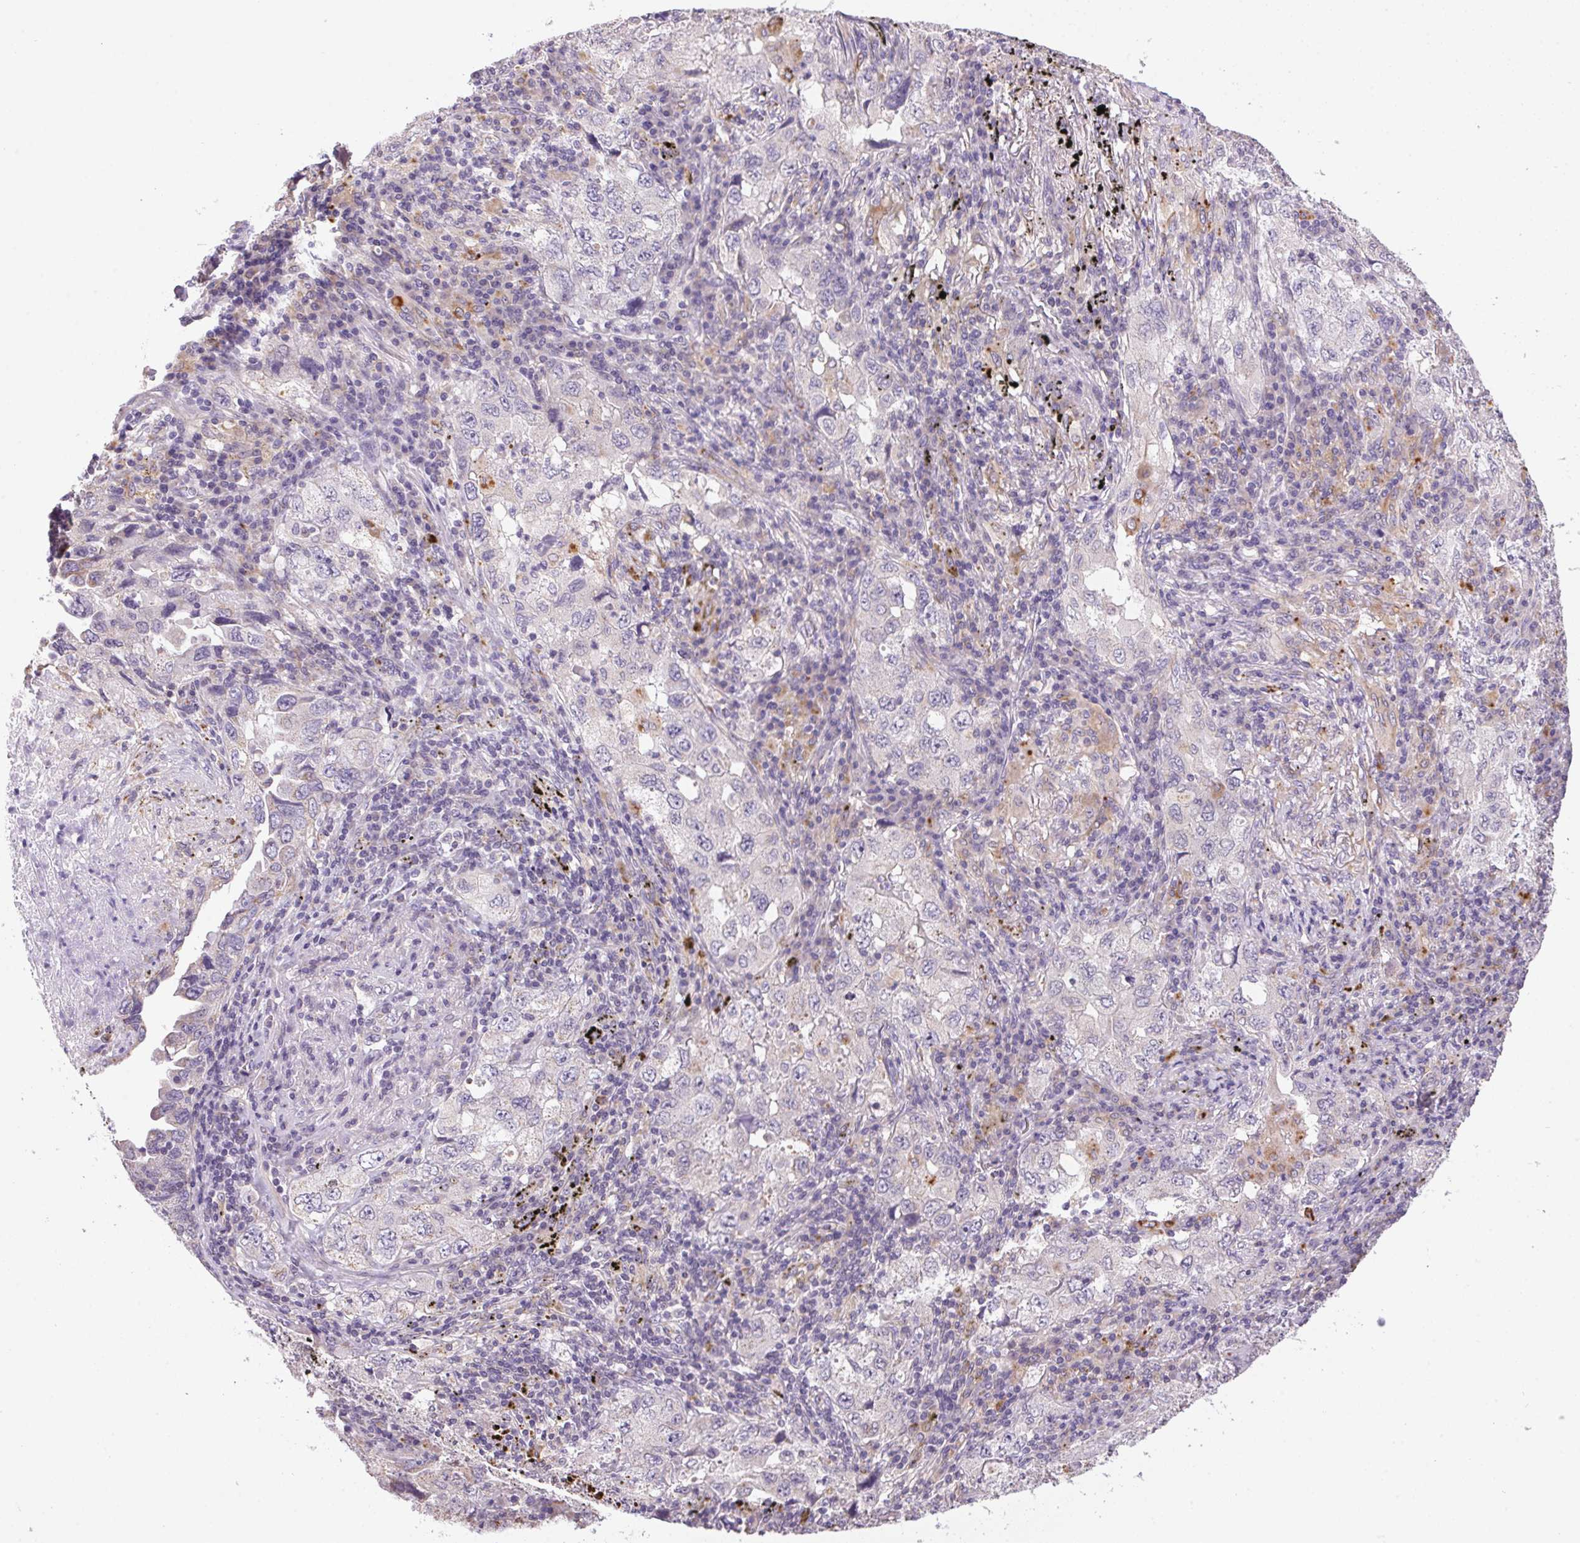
{"staining": {"intensity": "negative", "quantity": "none", "location": "none"}, "tissue": "lung cancer", "cell_type": "Tumor cells", "image_type": "cancer", "snomed": [{"axis": "morphology", "description": "Adenocarcinoma, NOS"}, {"axis": "topography", "description": "Lung"}], "caption": "An immunohistochemistry (IHC) photomicrograph of lung cancer is shown. There is no staining in tumor cells of lung cancer.", "gene": "ADH5", "patient": {"sex": "female", "age": 57}}